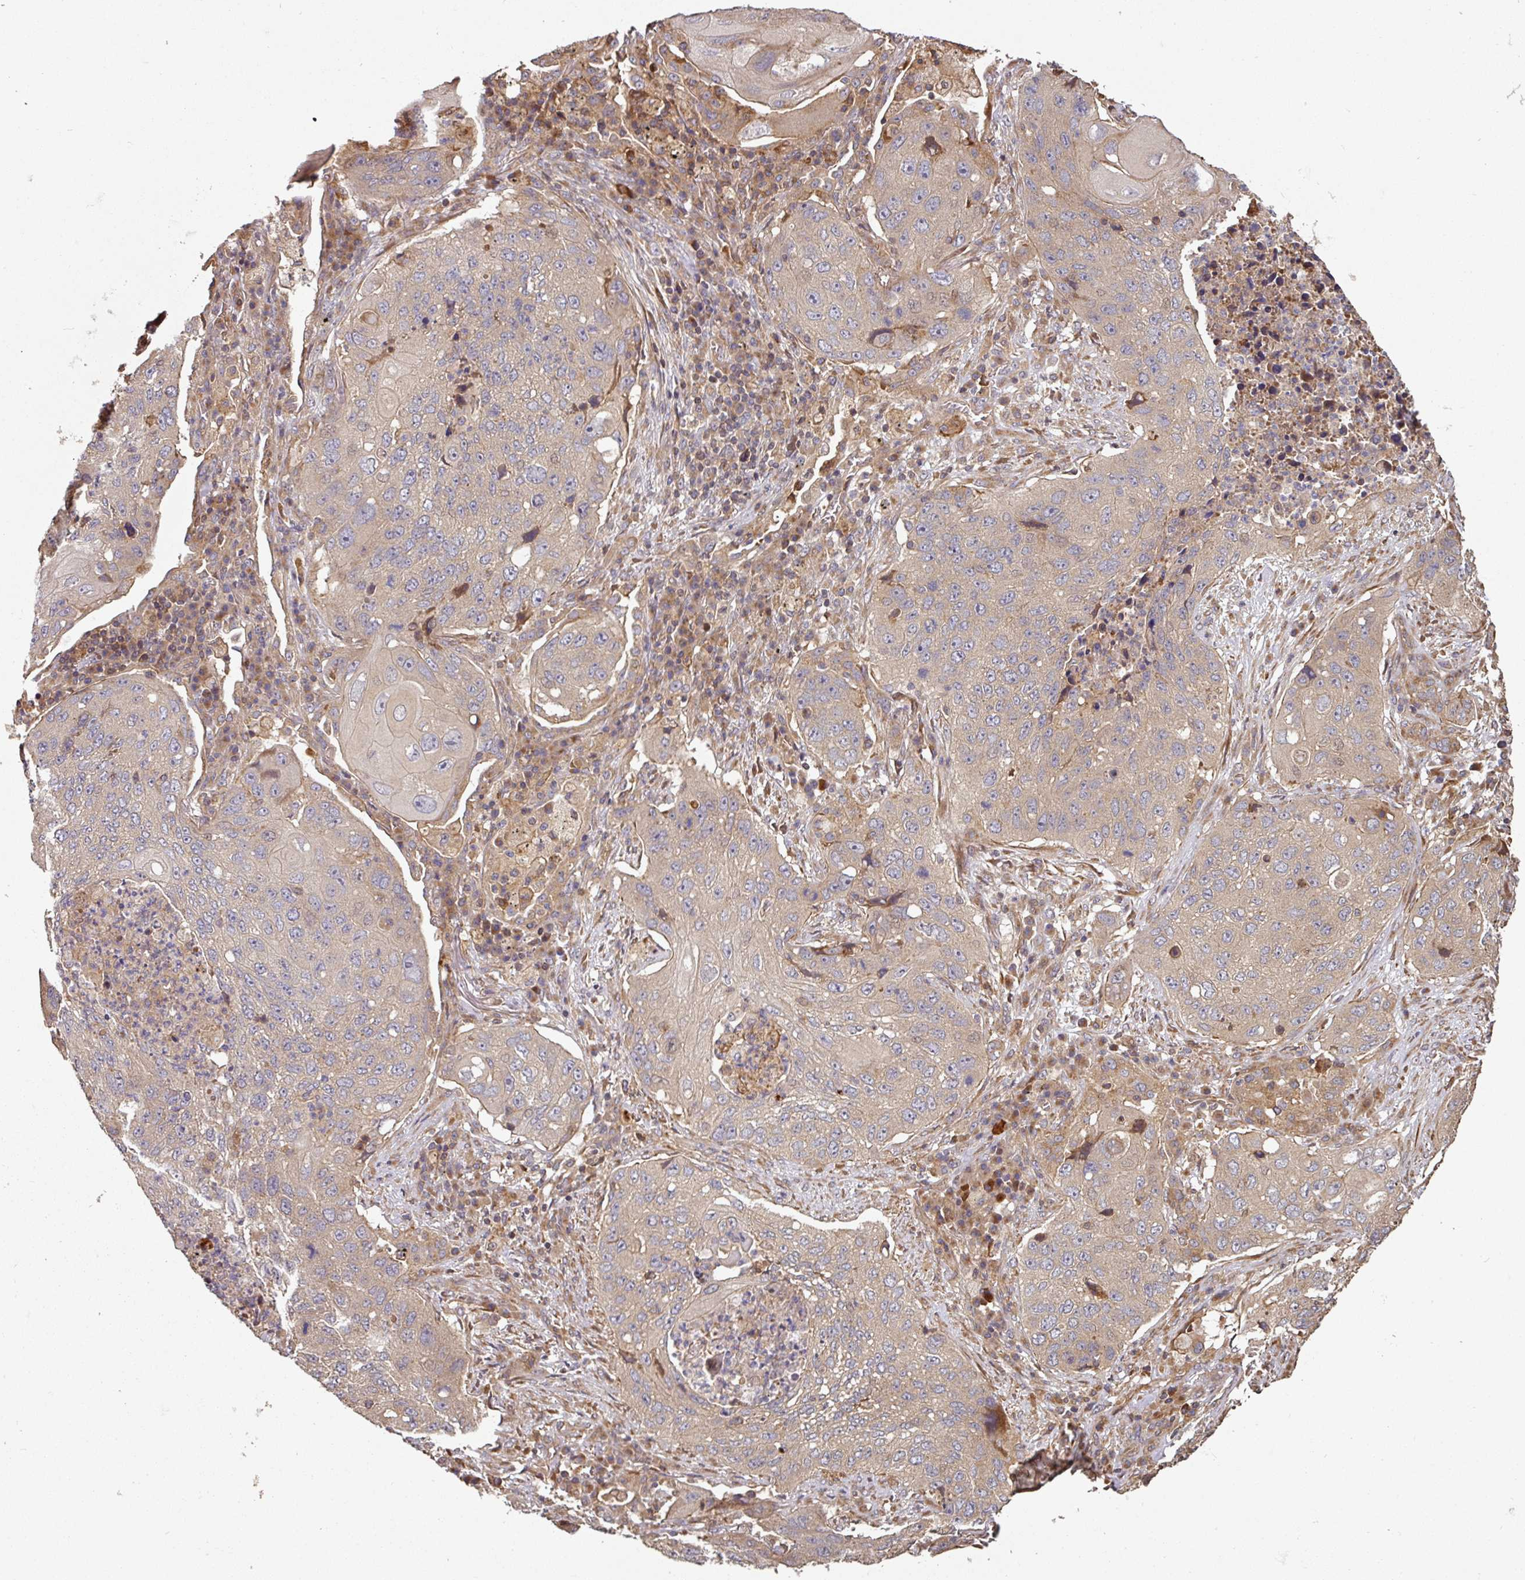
{"staining": {"intensity": "weak", "quantity": "25%-75%", "location": "cytoplasmic/membranous"}, "tissue": "lung cancer", "cell_type": "Tumor cells", "image_type": "cancer", "snomed": [{"axis": "morphology", "description": "Squamous cell carcinoma, NOS"}, {"axis": "topography", "description": "Lung"}], "caption": "The image reveals staining of lung squamous cell carcinoma, revealing weak cytoplasmic/membranous protein staining (brown color) within tumor cells.", "gene": "SIK1", "patient": {"sex": "female", "age": 63}}